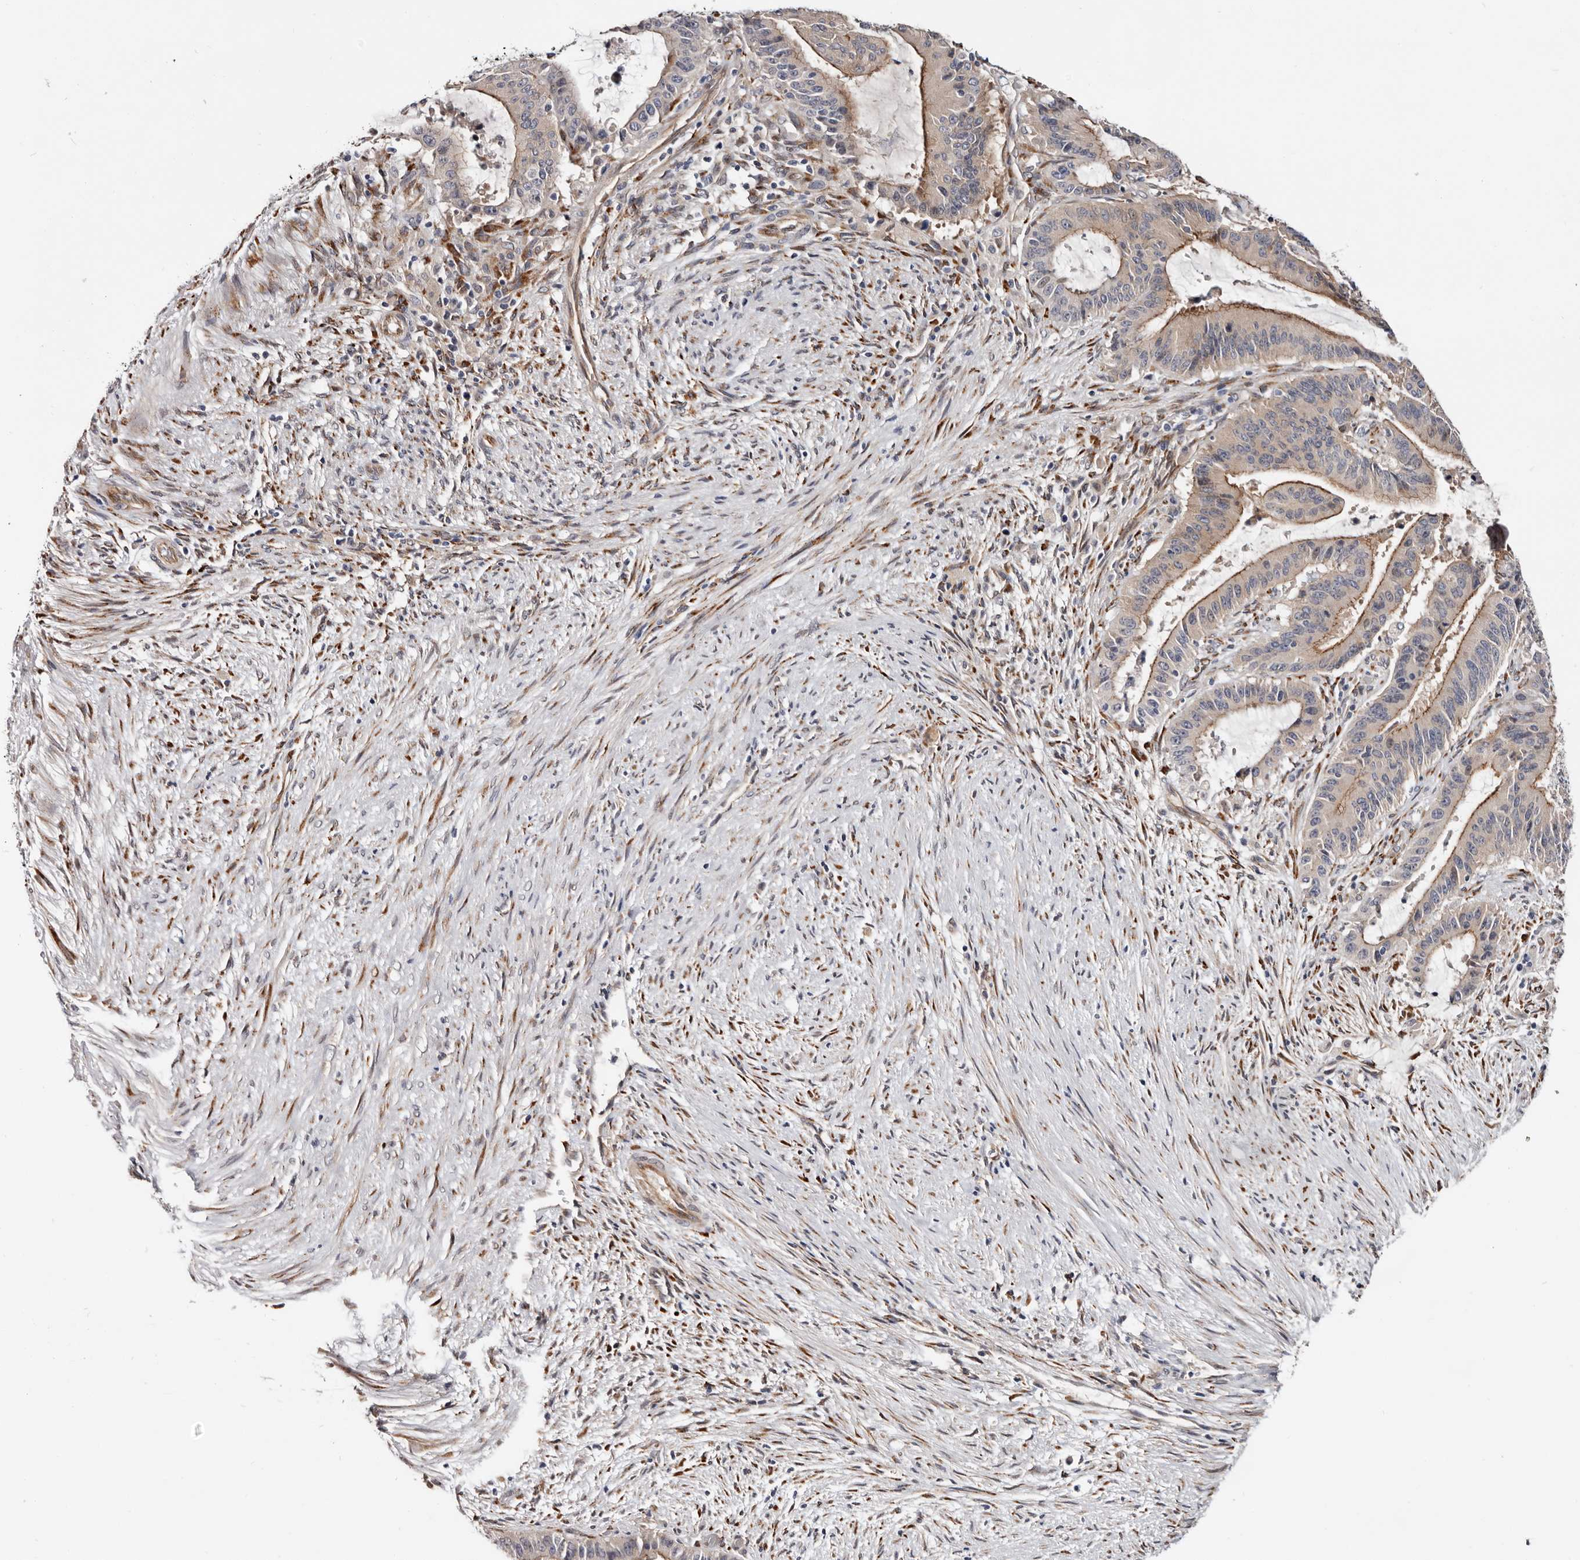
{"staining": {"intensity": "moderate", "quantity": "25%-75%", "location": "cytoplasmic/membranous"}, "tissue": "liver cancer", "cell_type": "Tumor cells", "image_type": "cancer", "snomed": [{"axis": "morphology", "description": "Normal tissue, NOS"}, {"axis": "morphology", "description": "Cholangiocarcinoma"}, {"axis": "topography", "description": "Liver"}, {"axis": "topography", "description": "Peripheral nerve tissue"}], "caption": "A medium amount of moderate cytoplasmic/membranous expression is present in about 25%-75% of tumor cells in liver cancer tissue. The protein is shown in brown color, while the nuclei are stained blue.", "gene": "USH1C", "patient": {"sex": "female", "age": 73}}